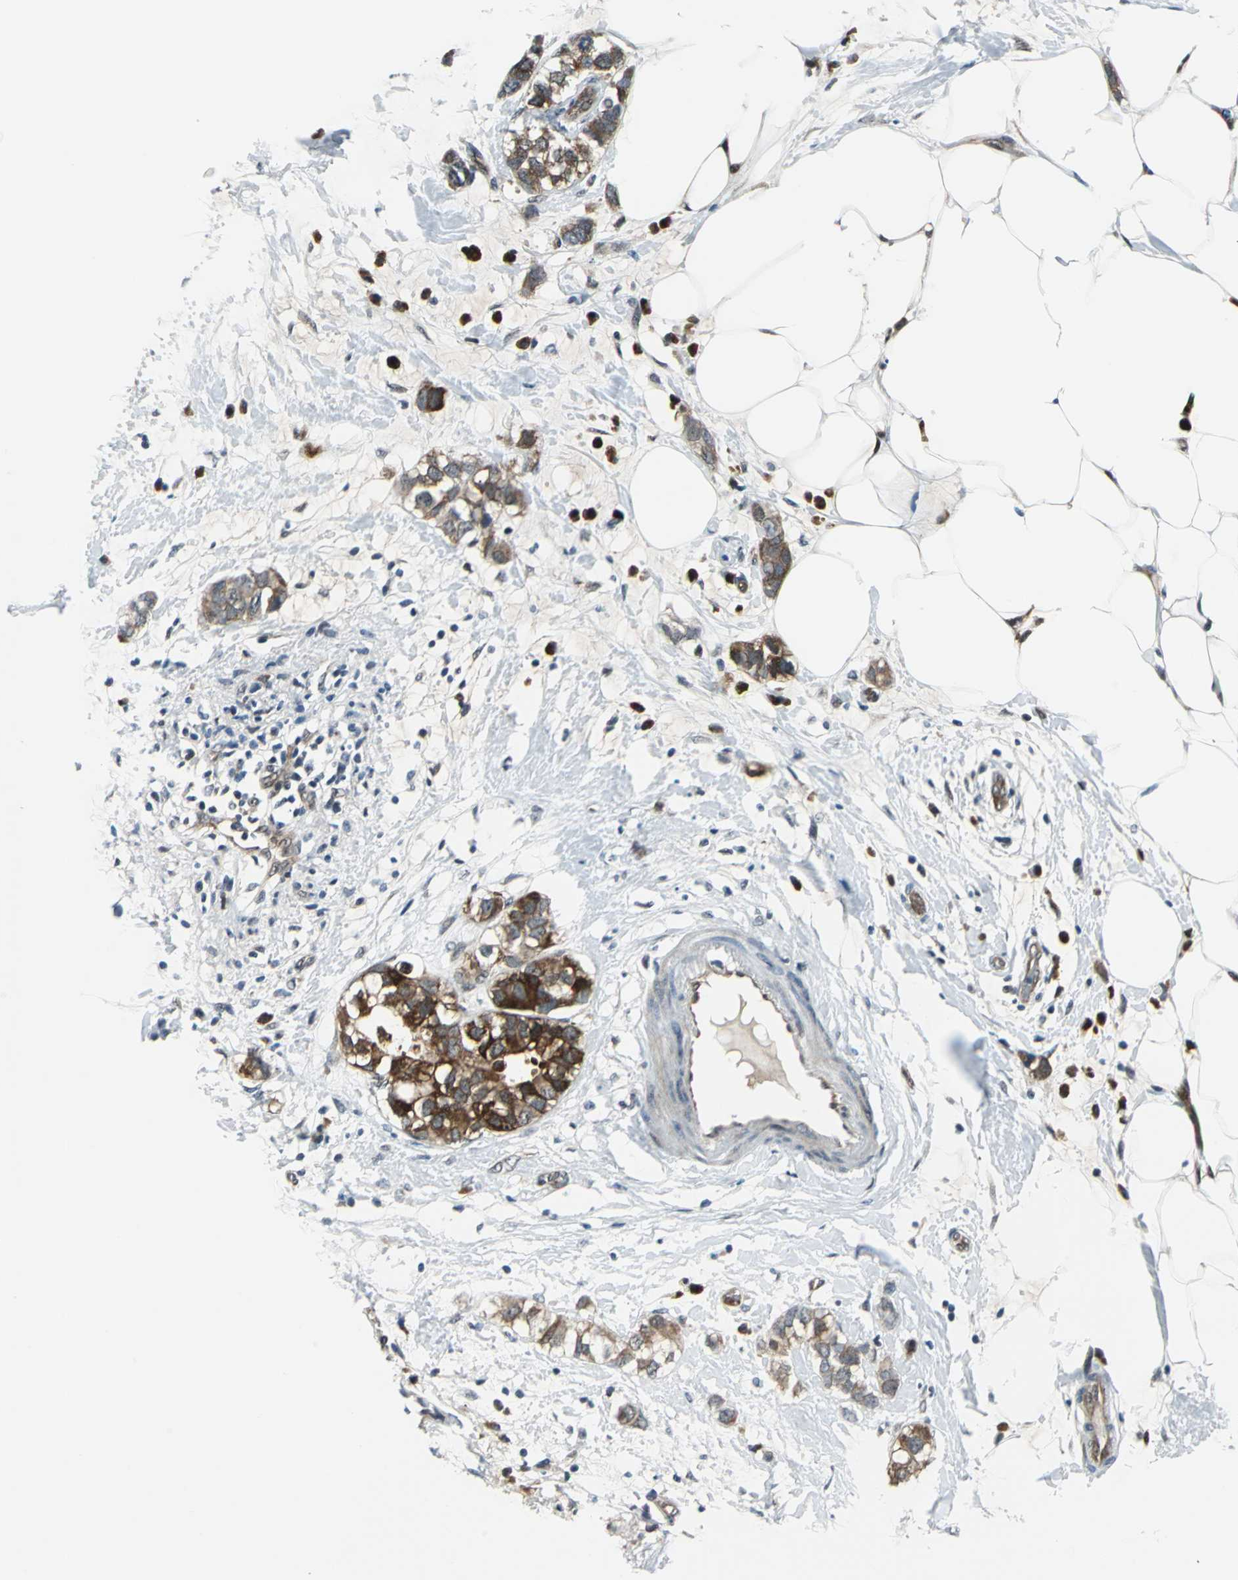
{"staining": {"intensity": "strong", "quantity": ">75%", "location": "cytoplasmic/membranous"}, "tissue": "breast cancer", "cell_type": "Tumor cells", "image_type": "cancer", "snomed": [{"axis": "morphology", "description": "Normal tissue, NOS"}, {"axis": "morphology", "description": "Duct carcinoma"}, {"axis": "topography", "description": "Breast"}], "caption": "Human breast cancer (intraductal carcinoma) stained for a protein (brown) demonstrates strong cytoplasmic/membranous positive positivity in about >75% of tumor cells.", "gene": "POLR3K", "patient": {"sex": "female", "age": 50}}